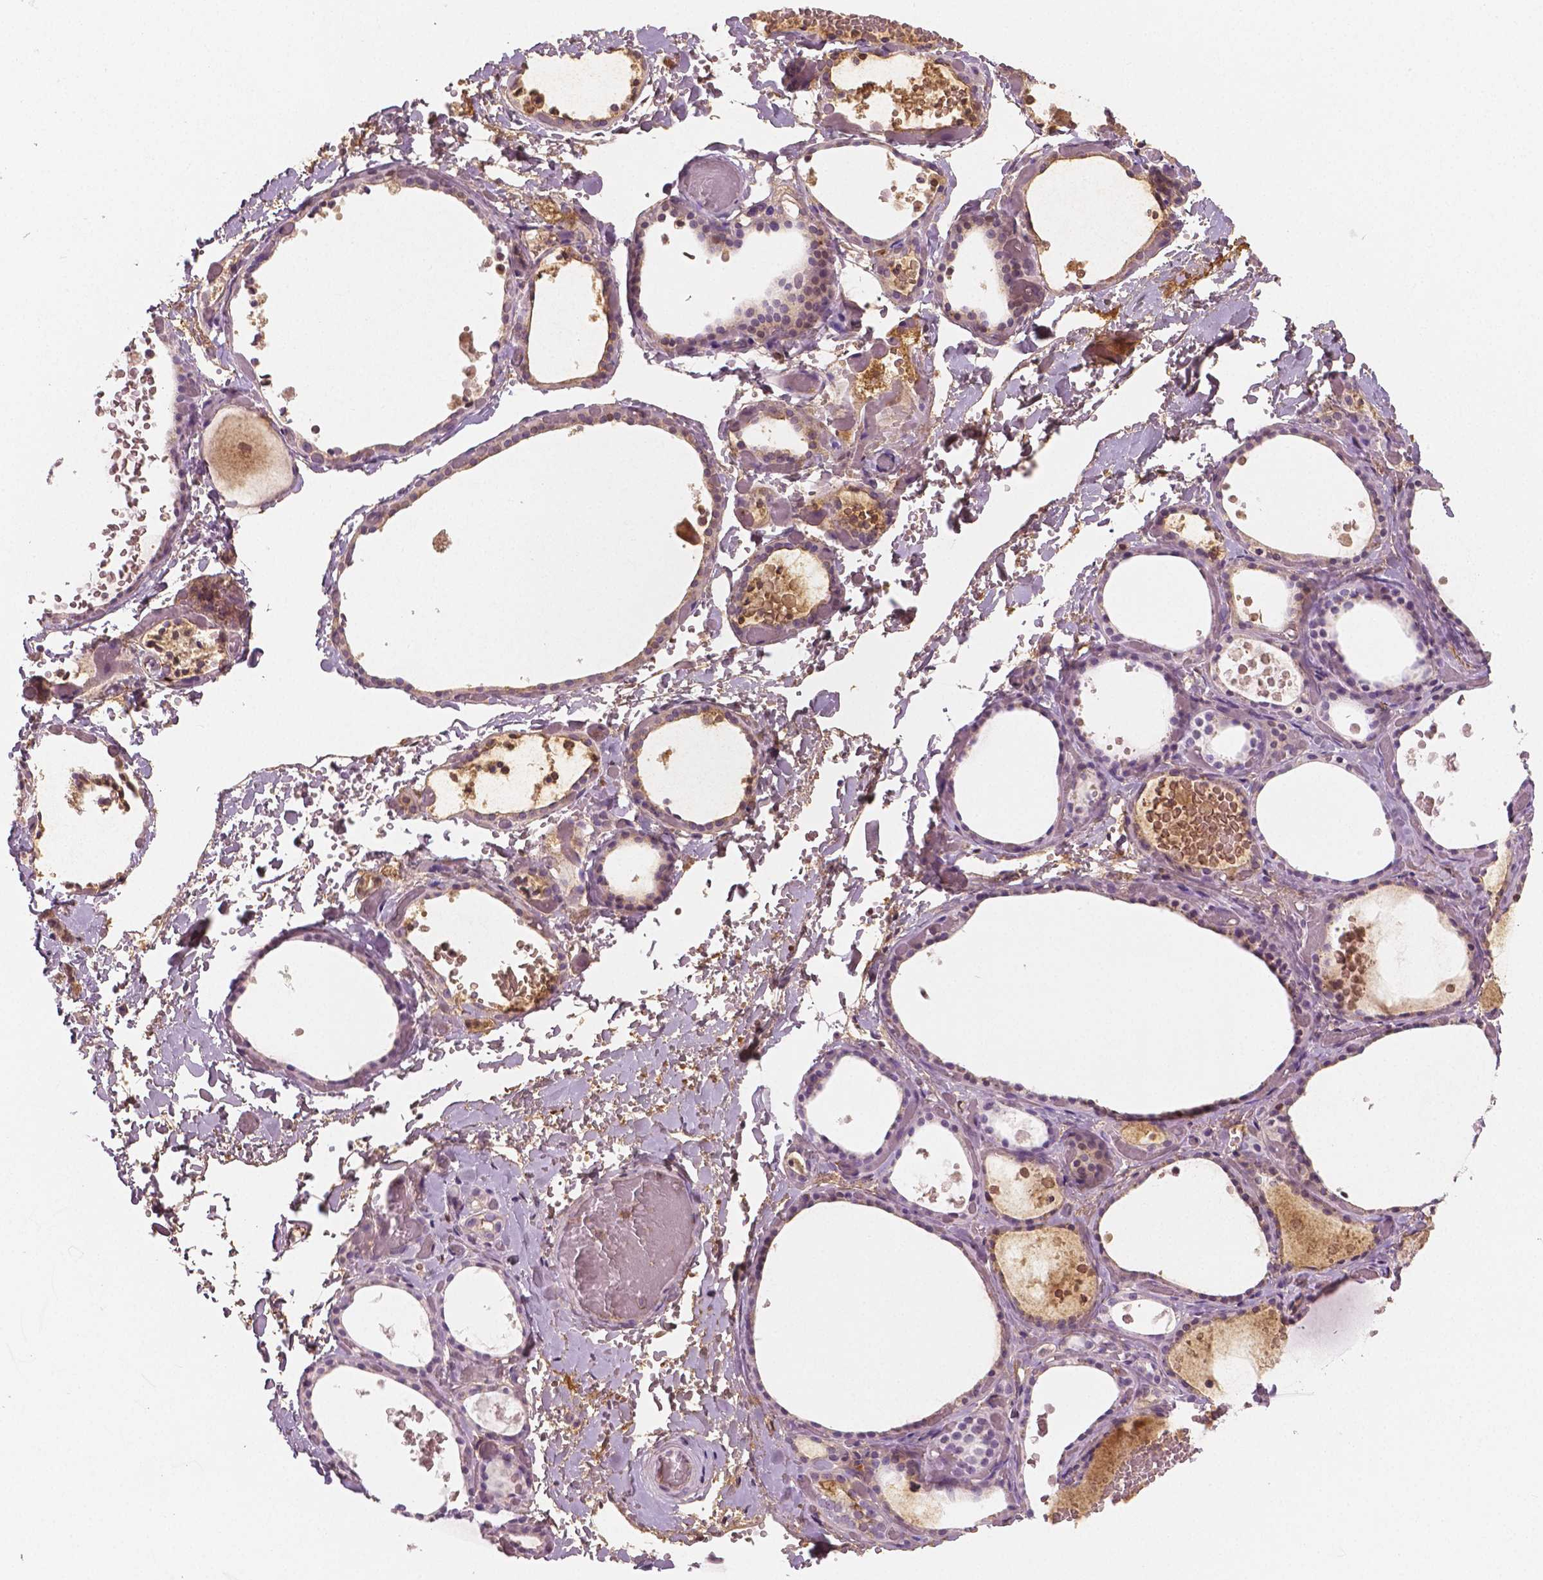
{"staining": {"intensity": "negative", "quantity": "none", "location": "none"}, "tissue": "thyroid gland", "cell_type": "Glandular cells", "image_type": "normal", "snomed": [{"axis": "morphology", "description": "Normal tissue, NOS"}, {"axis": "topography", "description": "Thyroid gland"}], "caption": "Immunohistochemistry (IHC) histopathology image of benign thyroid gland: thyroid gland stained with DAB displays no significant protein positivity in glandular cells.", "gene": "APOA4", "patient": {"sex": "female", "age": 56}}